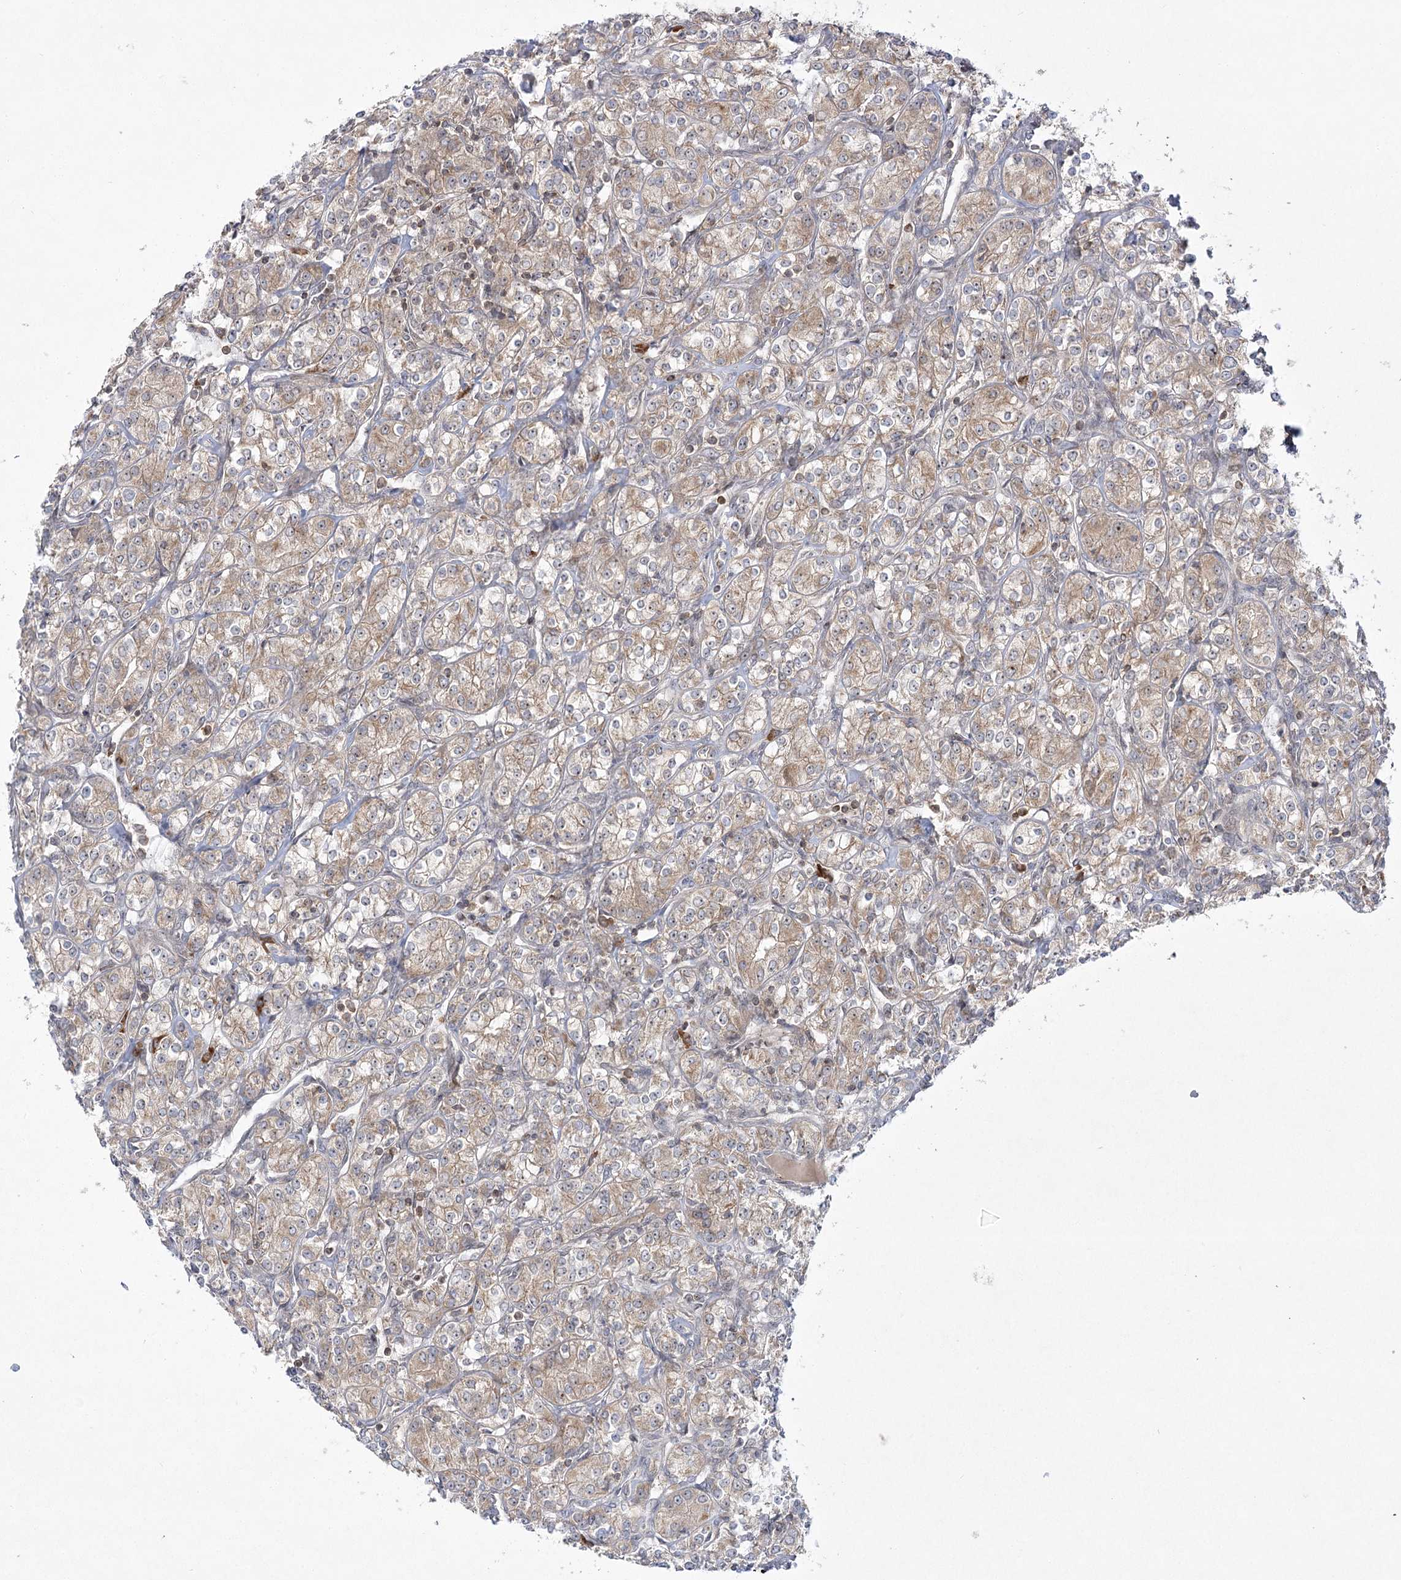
{"staining": {"intensity": "weak", "quantity": "25%-75%", "location": "cytoplasmic/membranous"}, "tissue": "renal cancer", "cell_type": "Tumor cells", "image_type": "cancer", "snomed": [{"axis": "morphology", "description": "Adenocarcinoma, NOS"}, {"axis": "topography", "description": "Kidney"}], "caption": "Renal cancer was stained to show a protein in brown. There is low levels of weak cytoplasmic/membranous positivity in approximately 25%-75% of tumor cells.", "gene": "SYTL1", "patient": {"sex": "male", "age": 77}}